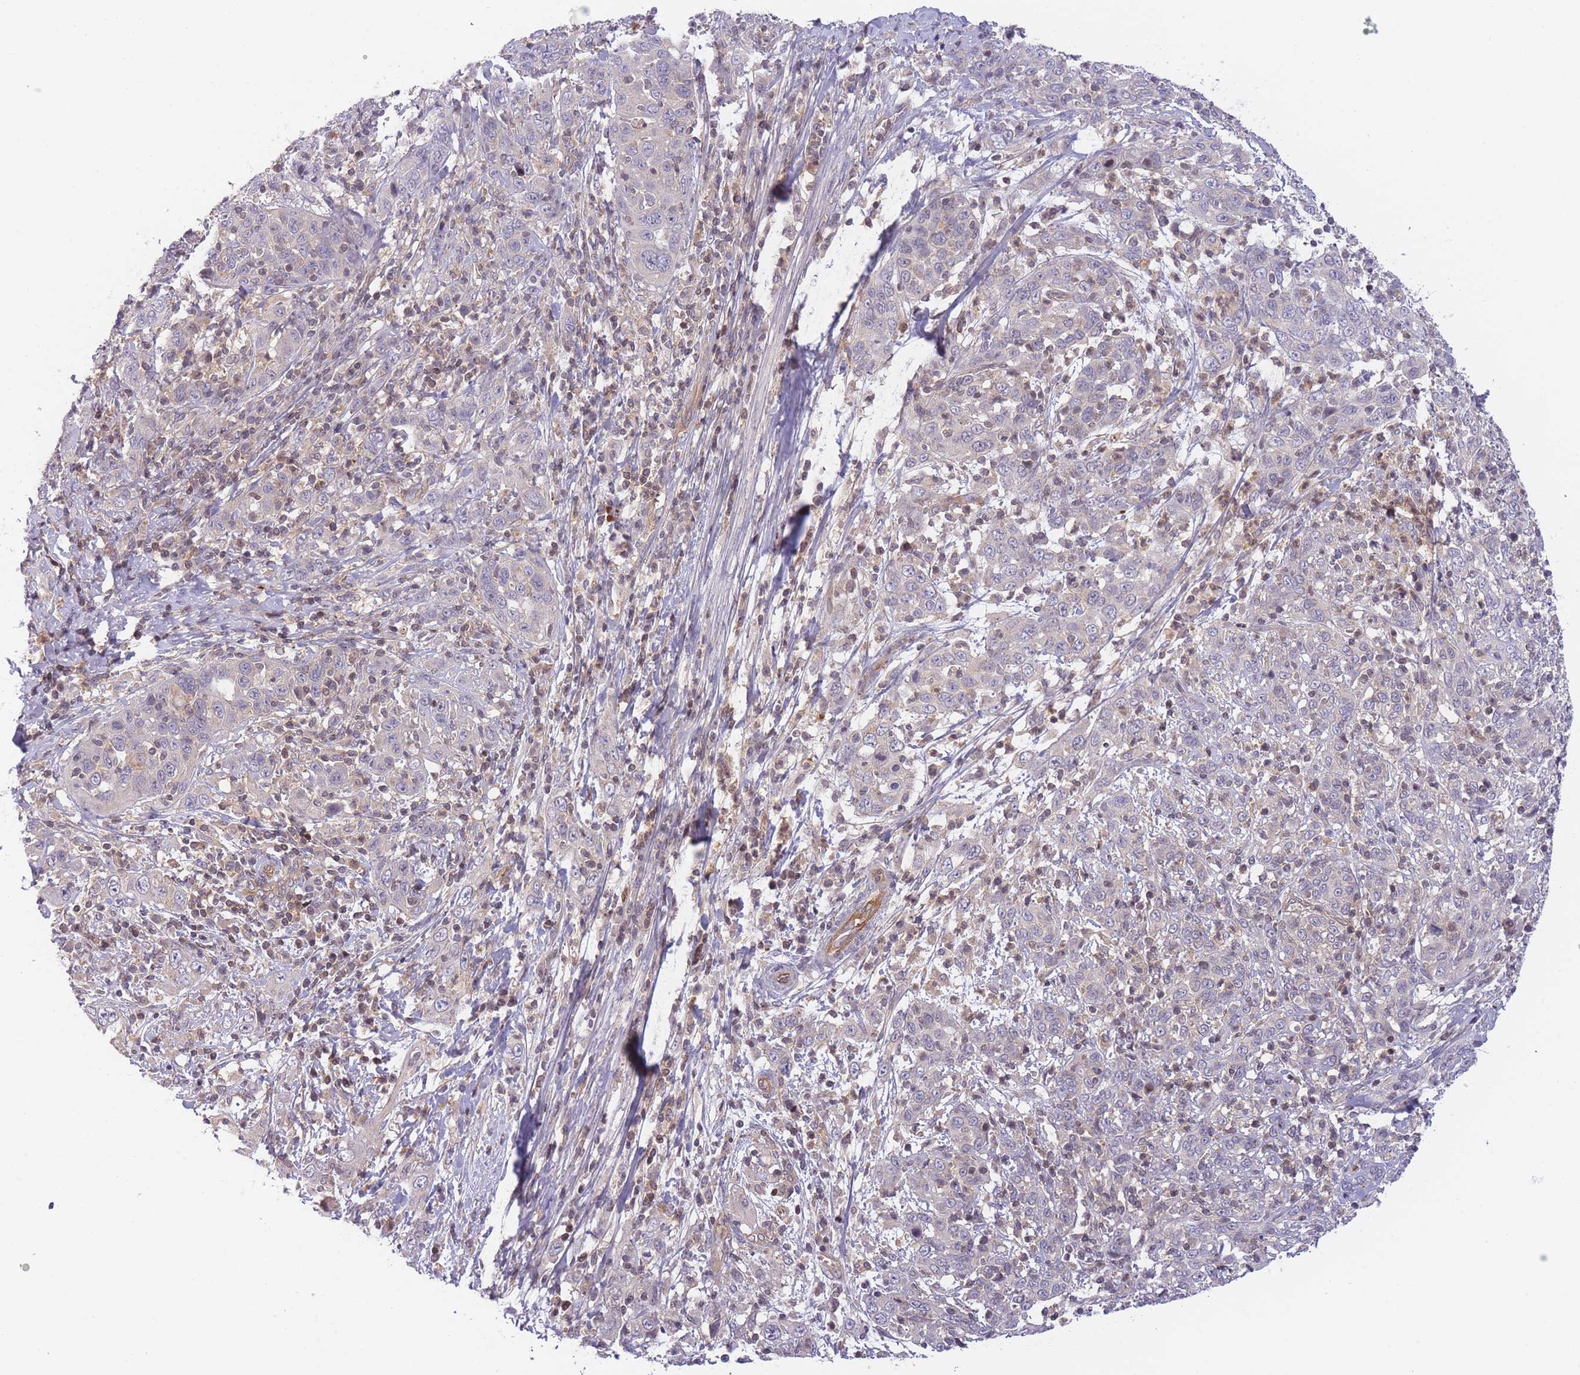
{"staining": {"intensity": "negative", "quantity": "none", "location": "none"}, "tissue": "cervical cancer", "cell_type": "Tumor cells", "image_type": "cancer", "snomed": [{"axis": "morphology", "description": "Squamous cell carcinoma, NOS"}, {"axis": "topography", "description": "Cervix"}], "caption": "A photomicrograph of cervical cancer stained for a protein exhibits no brown staining in tumor cells.", "gene": "SLC35F5", "patient": {"sex": "female", "age": 46}}